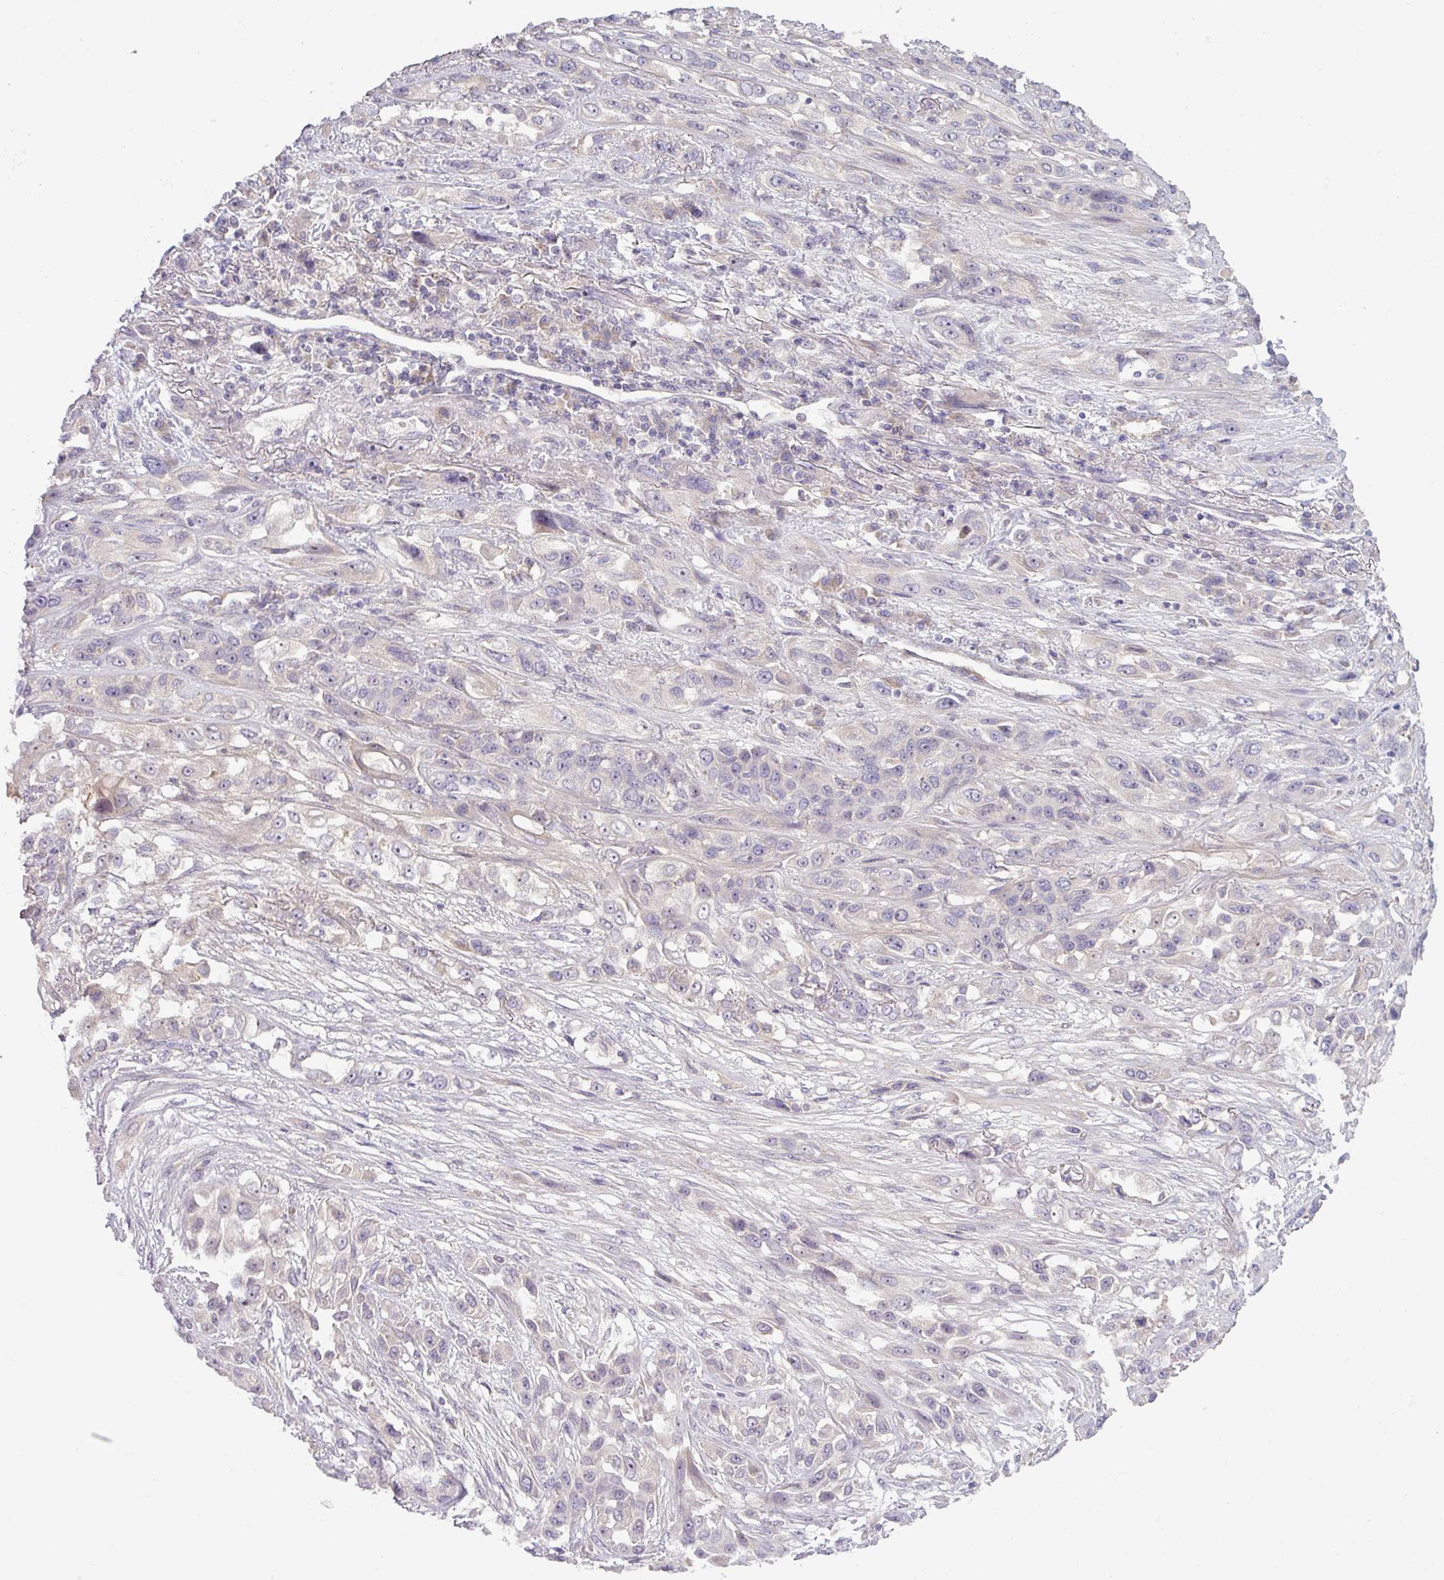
{"staining": {"intensity": "negative", "quantity": "none", "location": "none"}, "tissue": "lung cancer", "cell_type": "Tumor cells", "image_type": "cancer", "snomed": [{"axis": "morphology", "description": "Squamous cell carcinoma, NOS"}, {"axis": "topography", "description": "Lung"}], "caption": "A micrograph of lung cancer (squamous cell carcinoma) stained for a protein reveals no brown staining in tumor cells.", "gene": "ZNF35", "patient": {"sex": "female", "age": 70}}